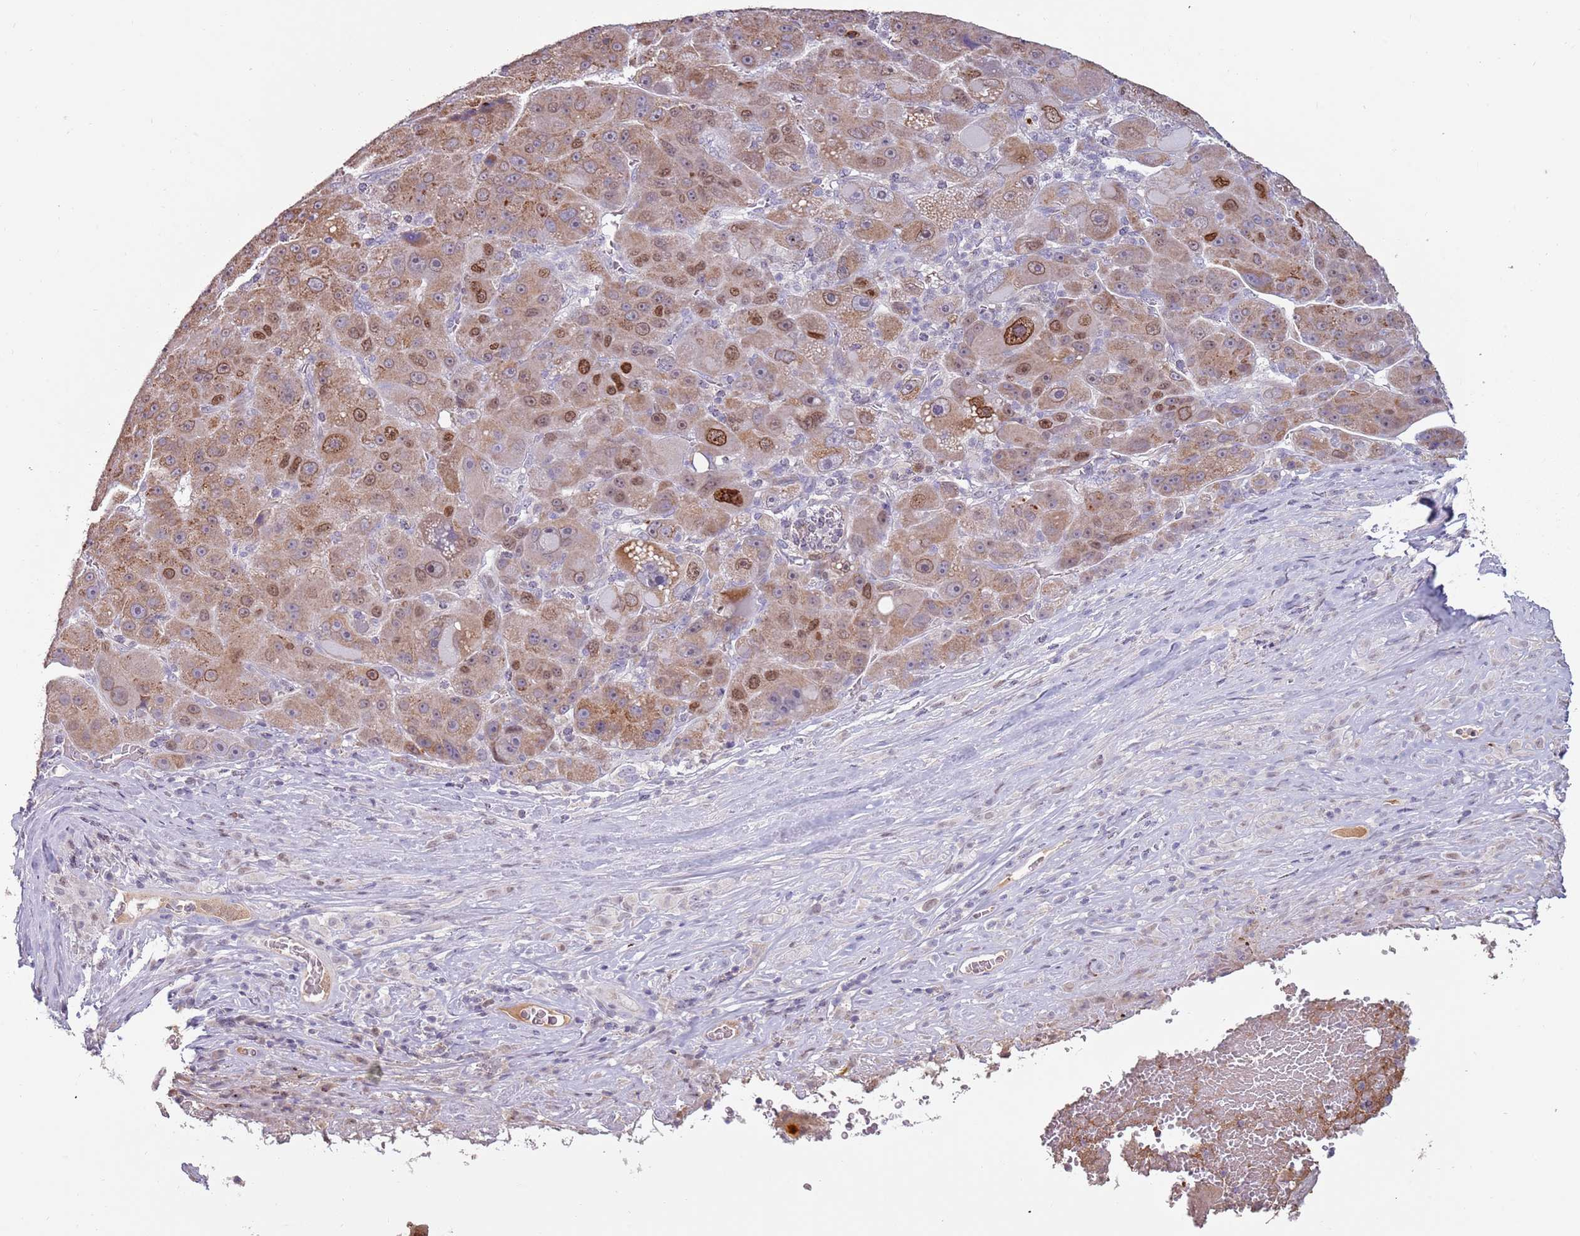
{"staining": {"intensity": "moderate", "quantity": ">75%", "location": "cytoplasmic/membranous,nuclear"}, "tissue": "liver cancer", "cell_type": "Tumor cells", "image_type": "cancer", "snomed": [{"axis": "morphology", "description": "Carcinoma, Hepatocellular, NOS"}, {"axis": "topography", "description": "Liver"}], "caption": "DAB immunohistochemical staining of human liver cancer (hepatocellular carcinoma) shows moderate cytoplasmic/membranous and nuclear protein staining in approximately >75% of tumor cells.", "gene": "SYS1", "patient": {"sex": "male", "age": 76}}